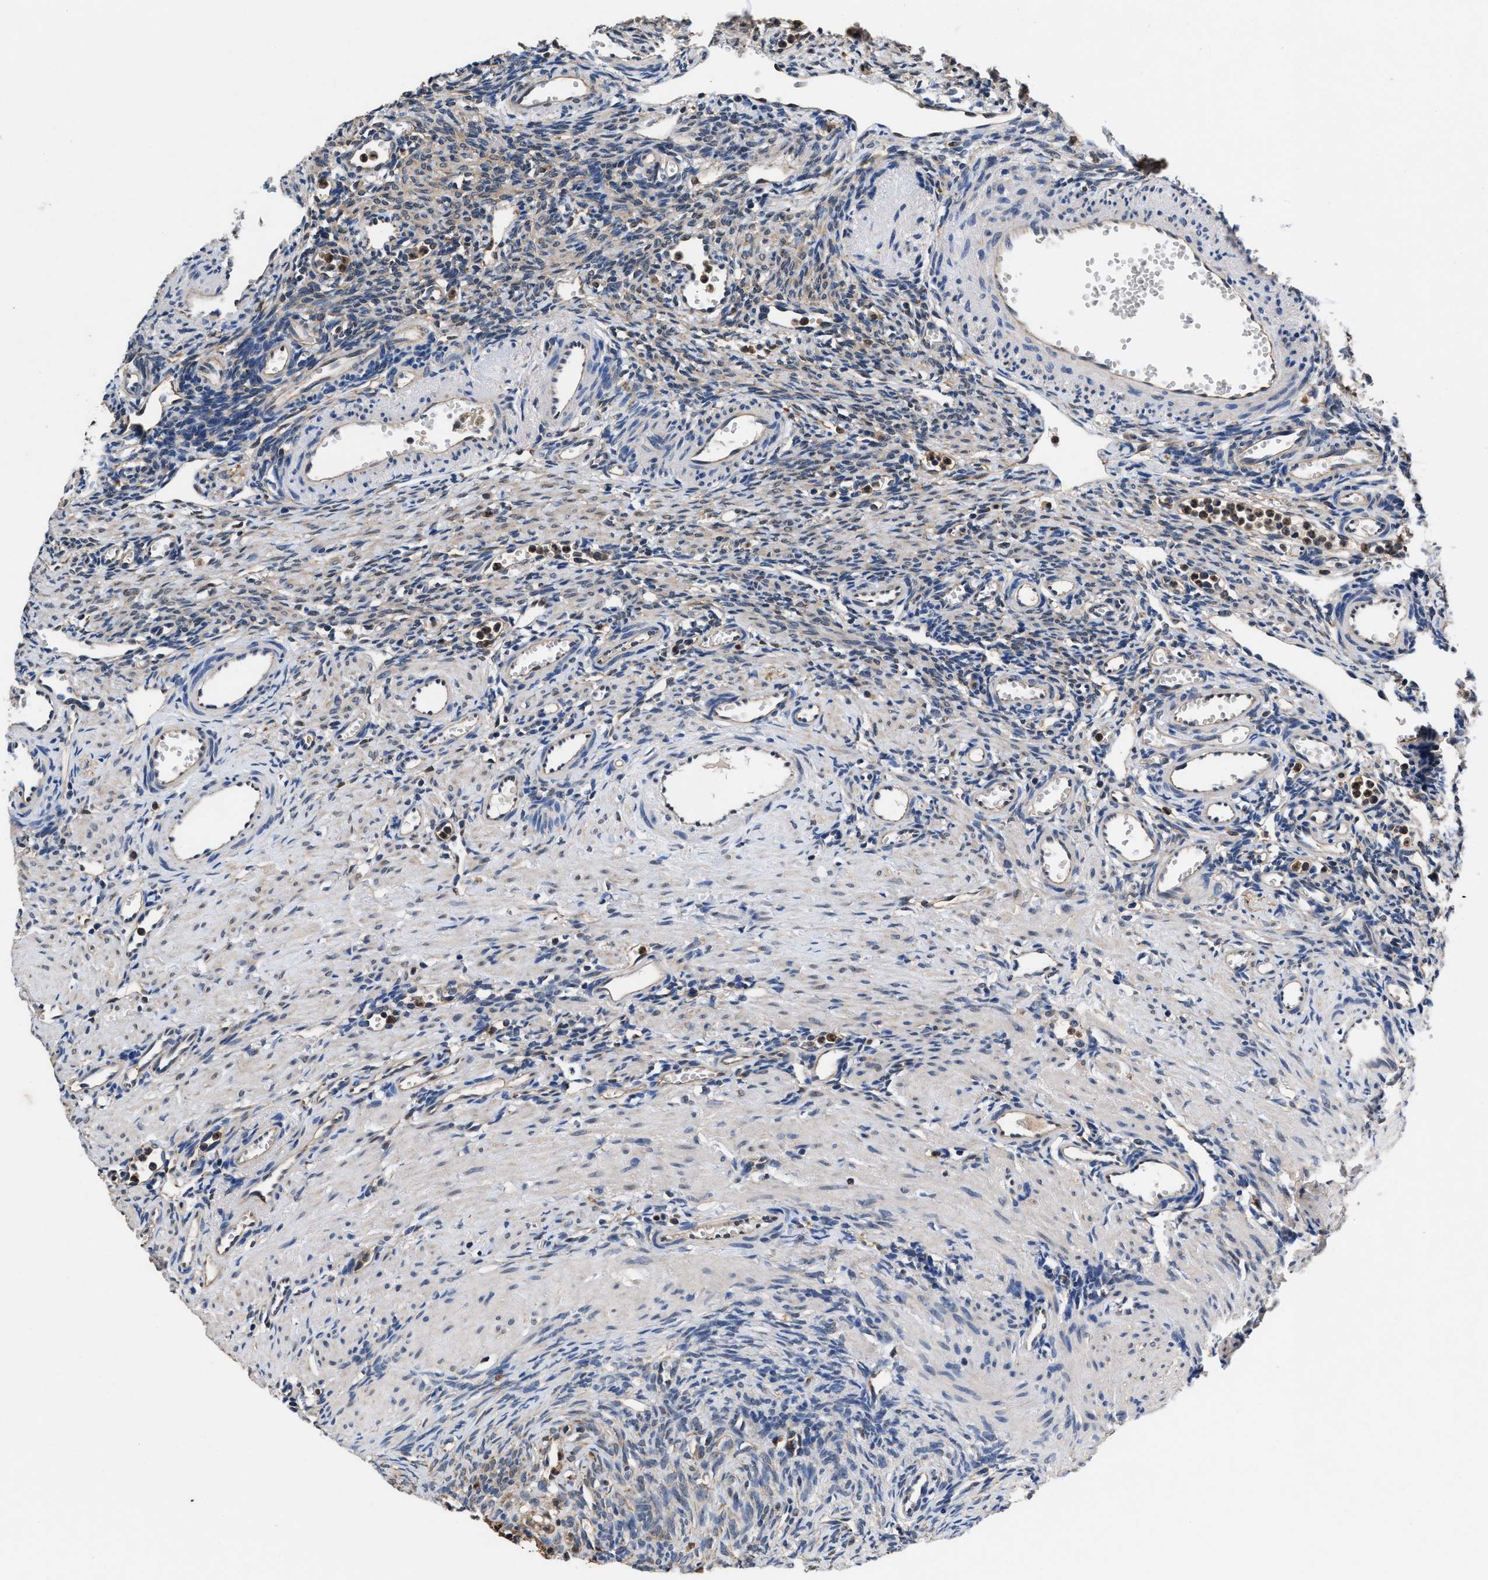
{"staining": {"intensity": "negative", "quantity": "none", "location": "none"}, "tissue": "ovary", "cell_type": "Ovarian stroma cells", "image_type": "normal", "snomed": [{"axis": "morphology", "description": "Normal tissue, NOS"}, {"axis": "topography", "description": "Ovary"}], "caption": "This is a image of IHC staining of benign ovary, which shows no staining in ovarian stroma cells.", "gene": "ACLY", "patient": {"sex": "female", "age": 33}}